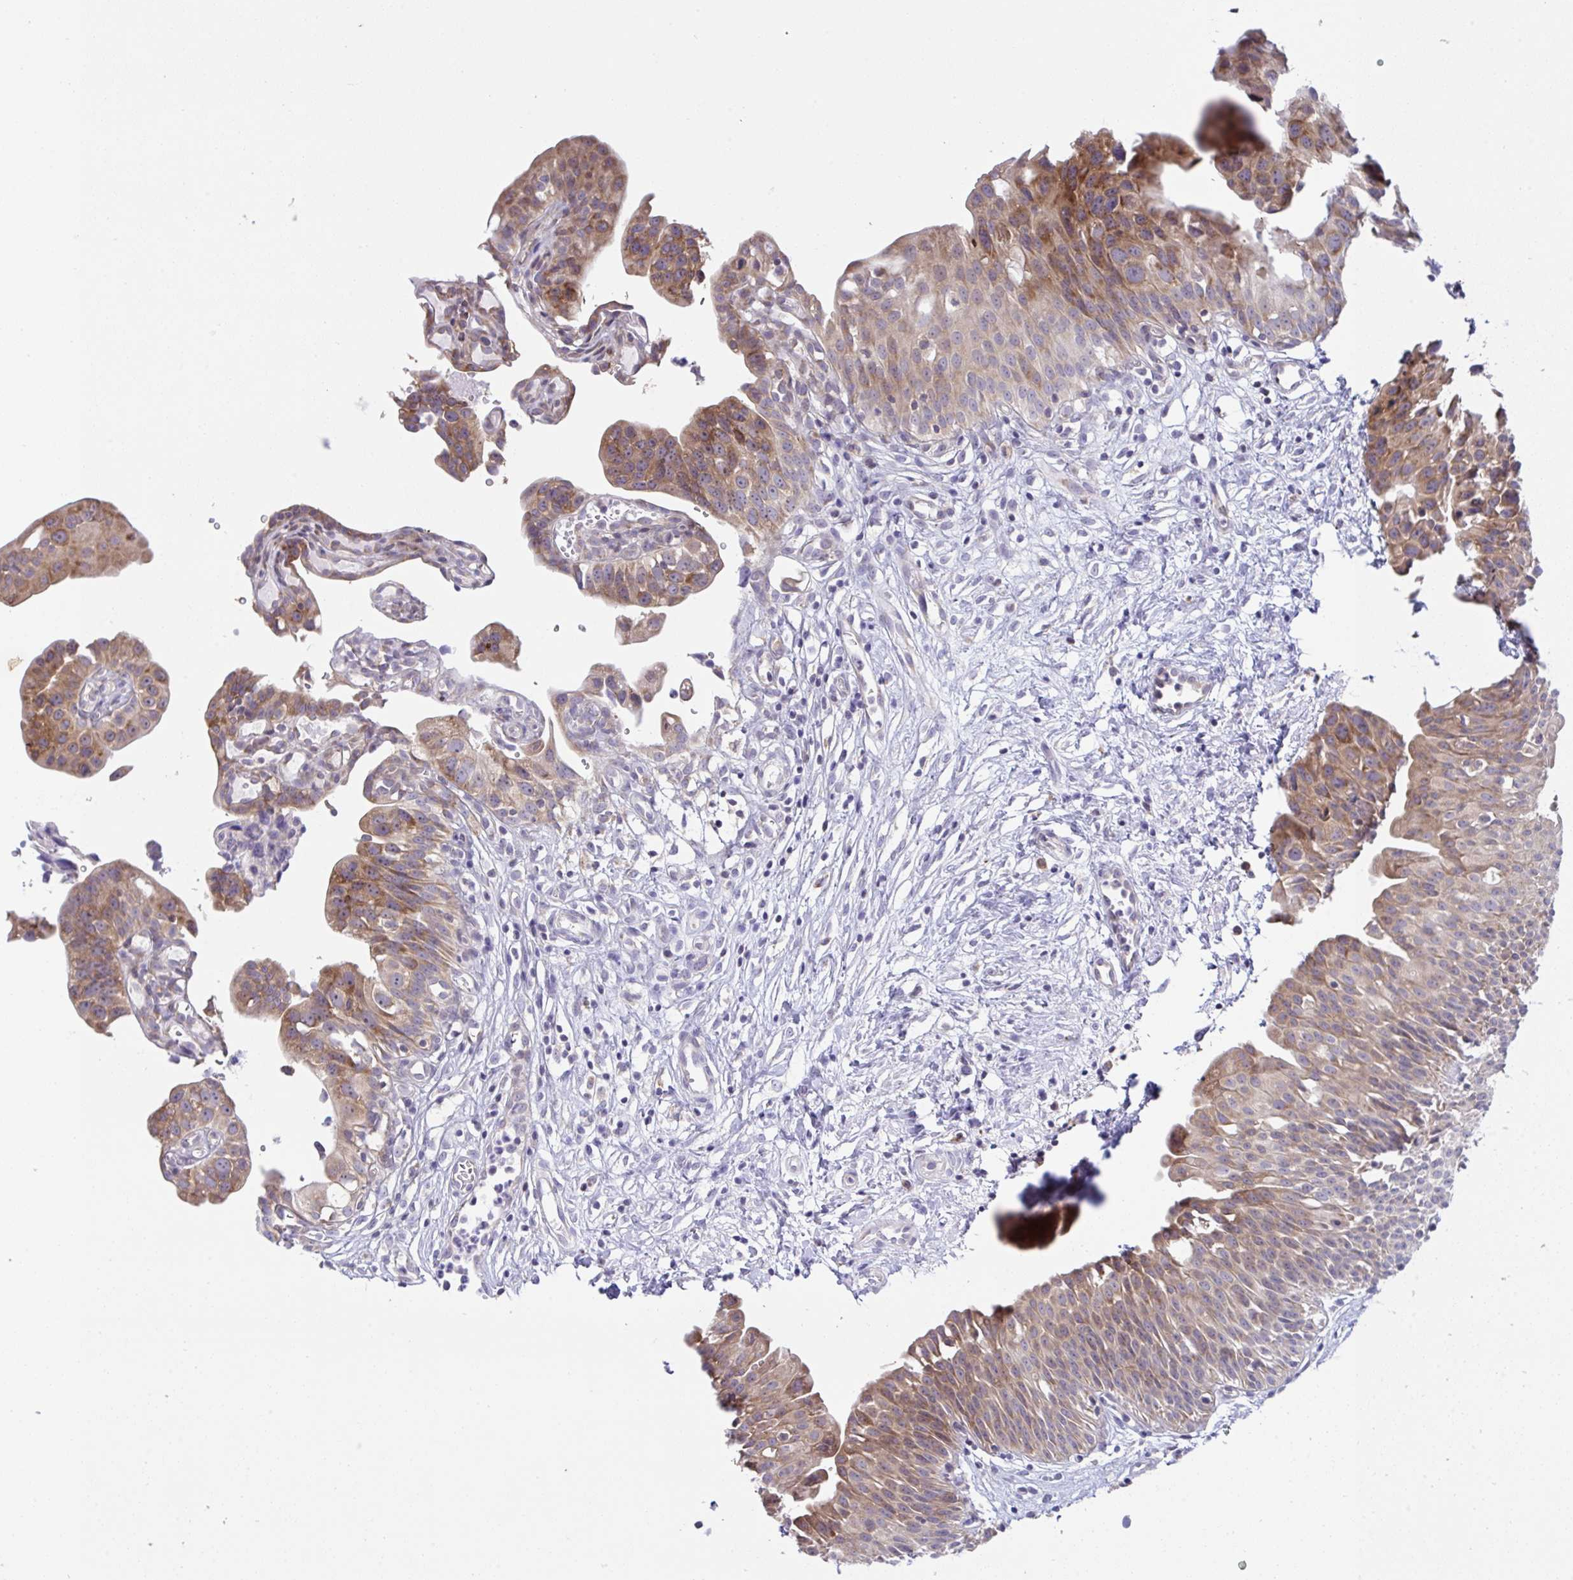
{"staining": {"intensity": "moderate", "quantity": ">75%", "location": "cytoplasmic/membranous"}, "tissue": "urinary bladder", "cell_type": "Urothelial cells", "image_type": "normal", "snomed": [{"axis": "morphology", "description": "Normal tissue, NOS"}, {"axis": "topography", "description": "Urinary bladder"}], "caption": "About >75% of urothelial cells in unremarkable urinary bladder demonstrate moderate cytoplasmic/membranous protein staining as visualized by brown immunohistochemical staining.", "gene": "FAU", "patient": {"sex": "male", "age": 51}}